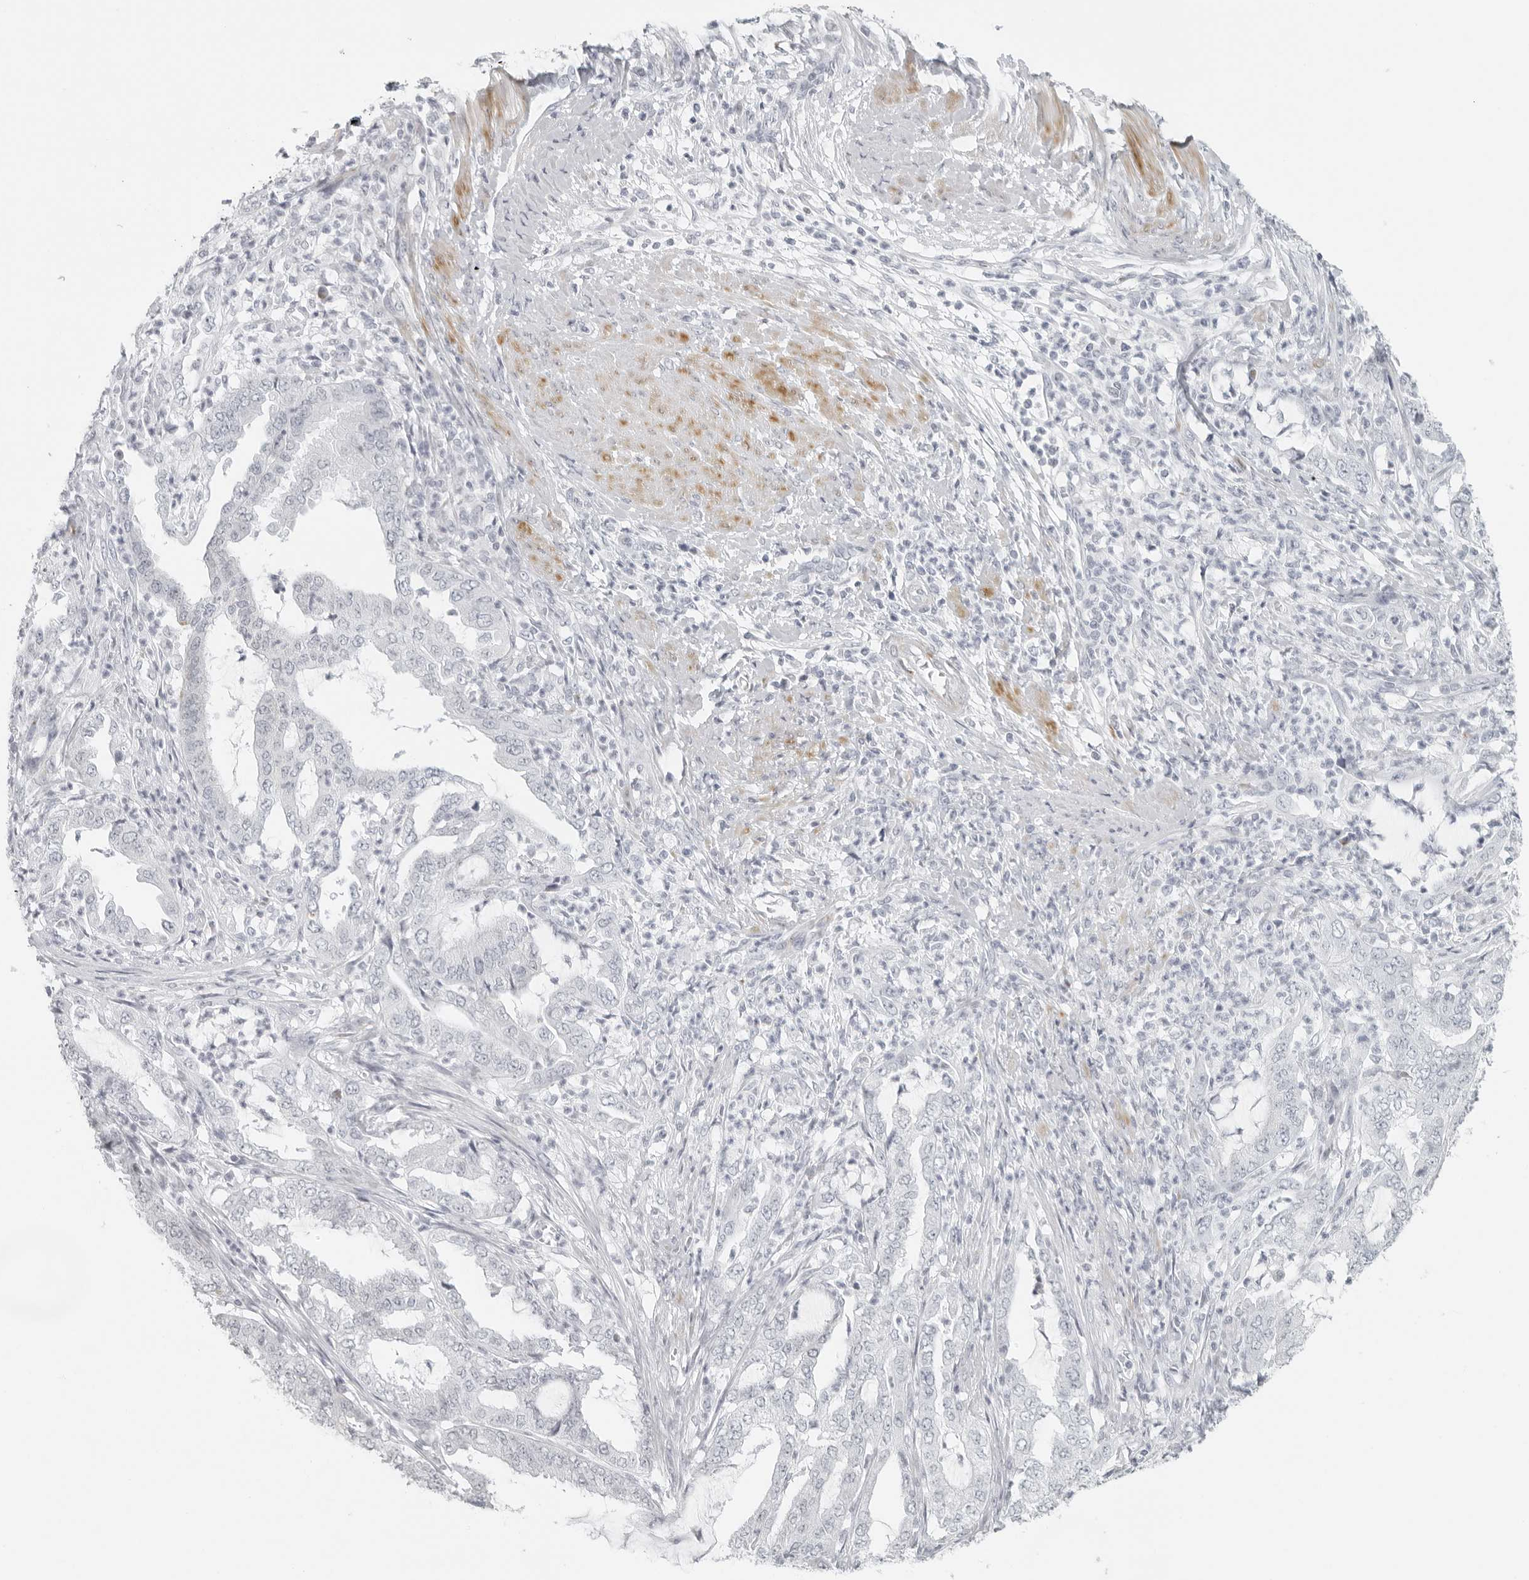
{"staining": {"intensity": "negative", "quantity": "none", "location": "none"}, "tissue": "endometrial cancer", "cell_type": "Tumor cells", "image_type": "cancer", "snomed": [{"axis": "morphology", "description": "Adenocarcinoma, NOS"}, {"axis": "topography", "description": "Endometrium"}], "caption": "Tumor cells show no significant protein positivity in endometrial cancer (adenocarcinoma). (DAB (3,3'-diaminobenzidine) immunohistochemistry (IHC), high magnification).", "gene": "RPS6KC1", "patient": {"sex": "female", "age": 51}}